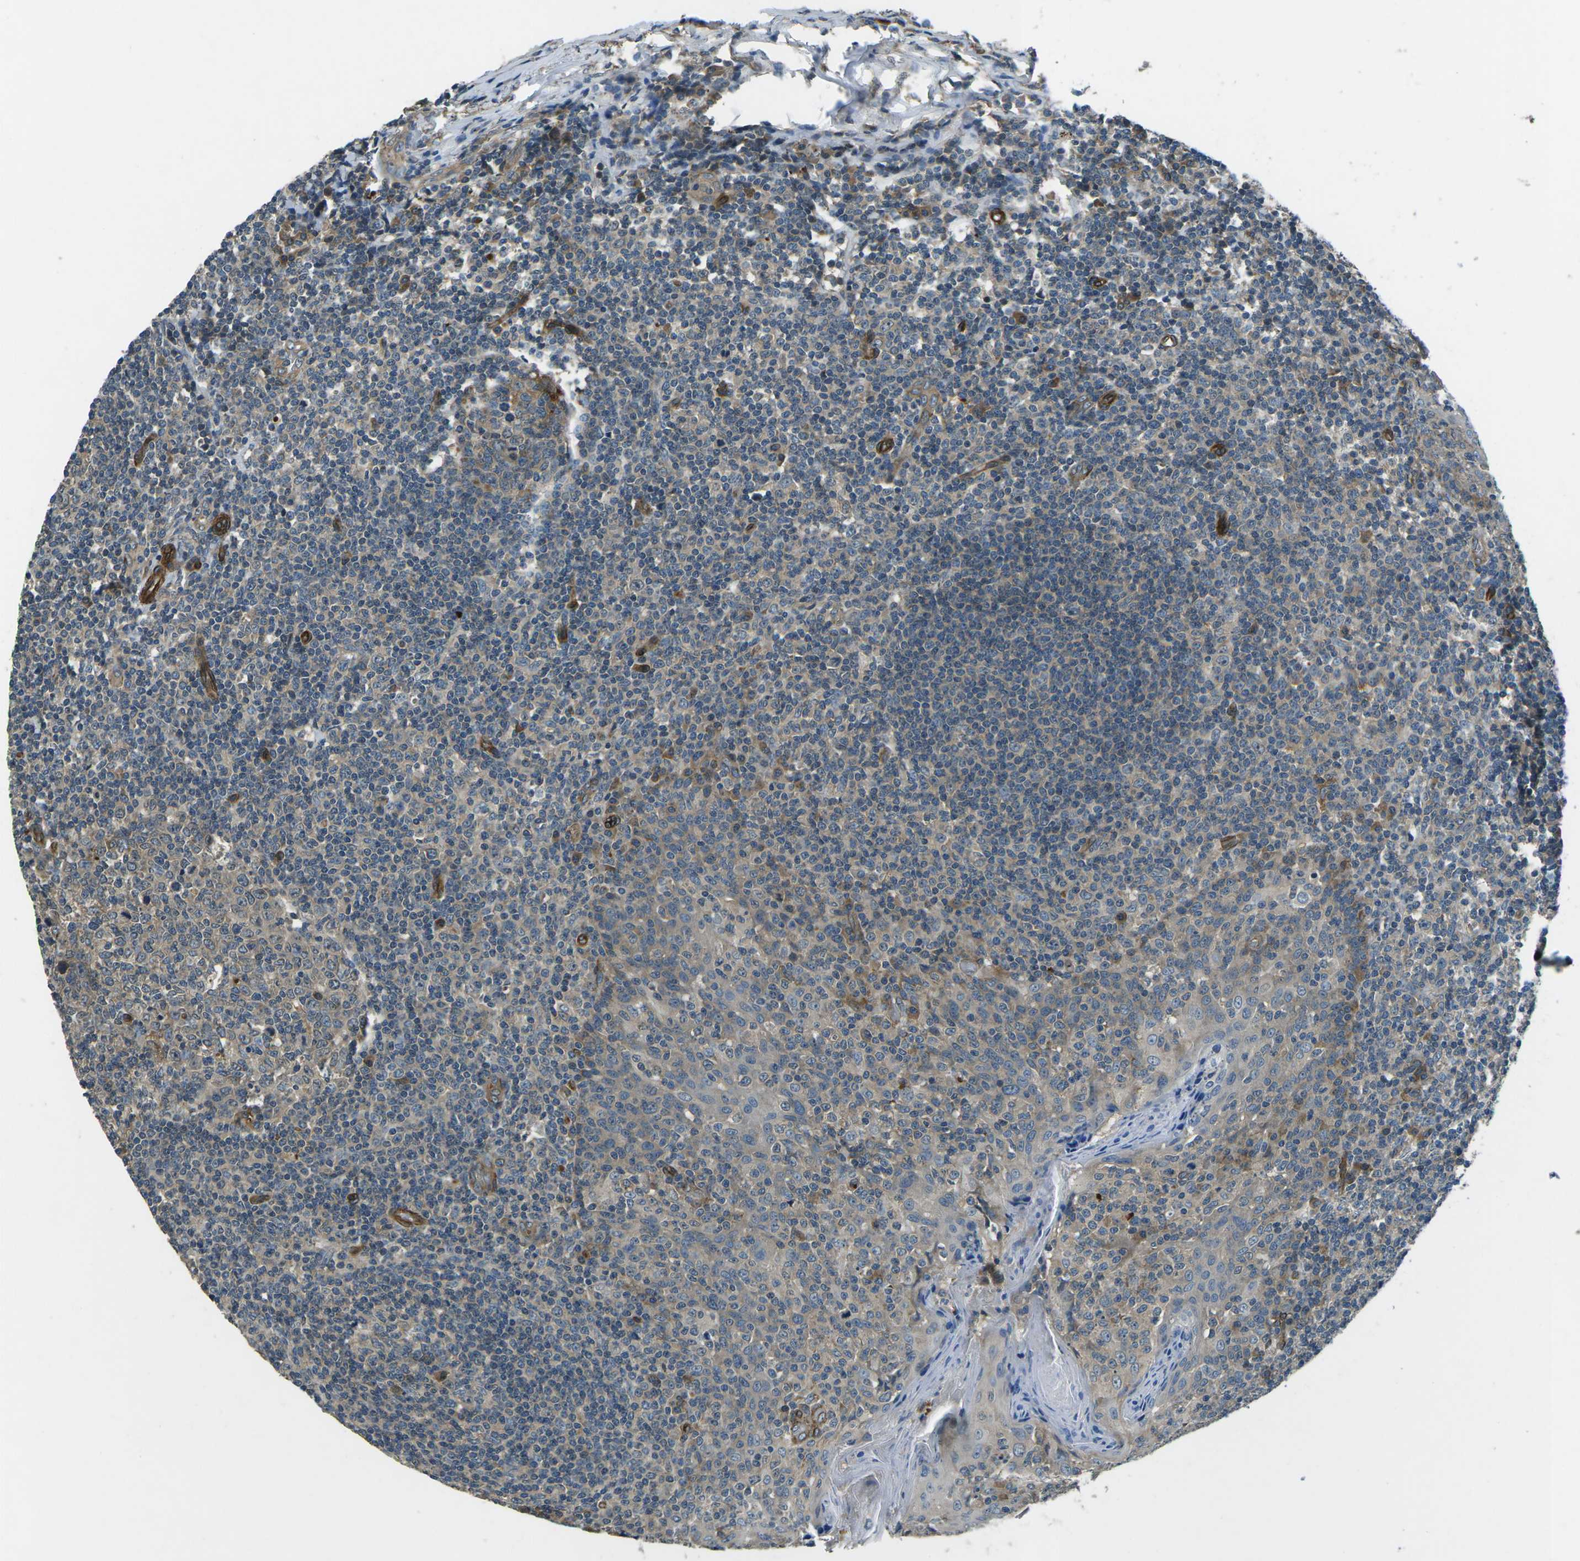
{"staining": {"intensity": "weak", "quantity": ">75%", "location": "cytoplasmic/membranous"}, "tissue": "tonsil", "cell_type": "Germinal center cells", "image_type": "normal", "snomed": [{"axis": "morphology", "description": "Normal tissue, NOS"}, {"axis": "topography", "description": "Tonsil"}], "caption": "The photomicrograph displays immunohistochemical staining of unremarkable tonsil. There is weak cytoplasmic/membranous positivity is identified in about >75% of germinal center cells.", "gene": "AFAP1", "patient": {"sex": "female", "age": 19}}